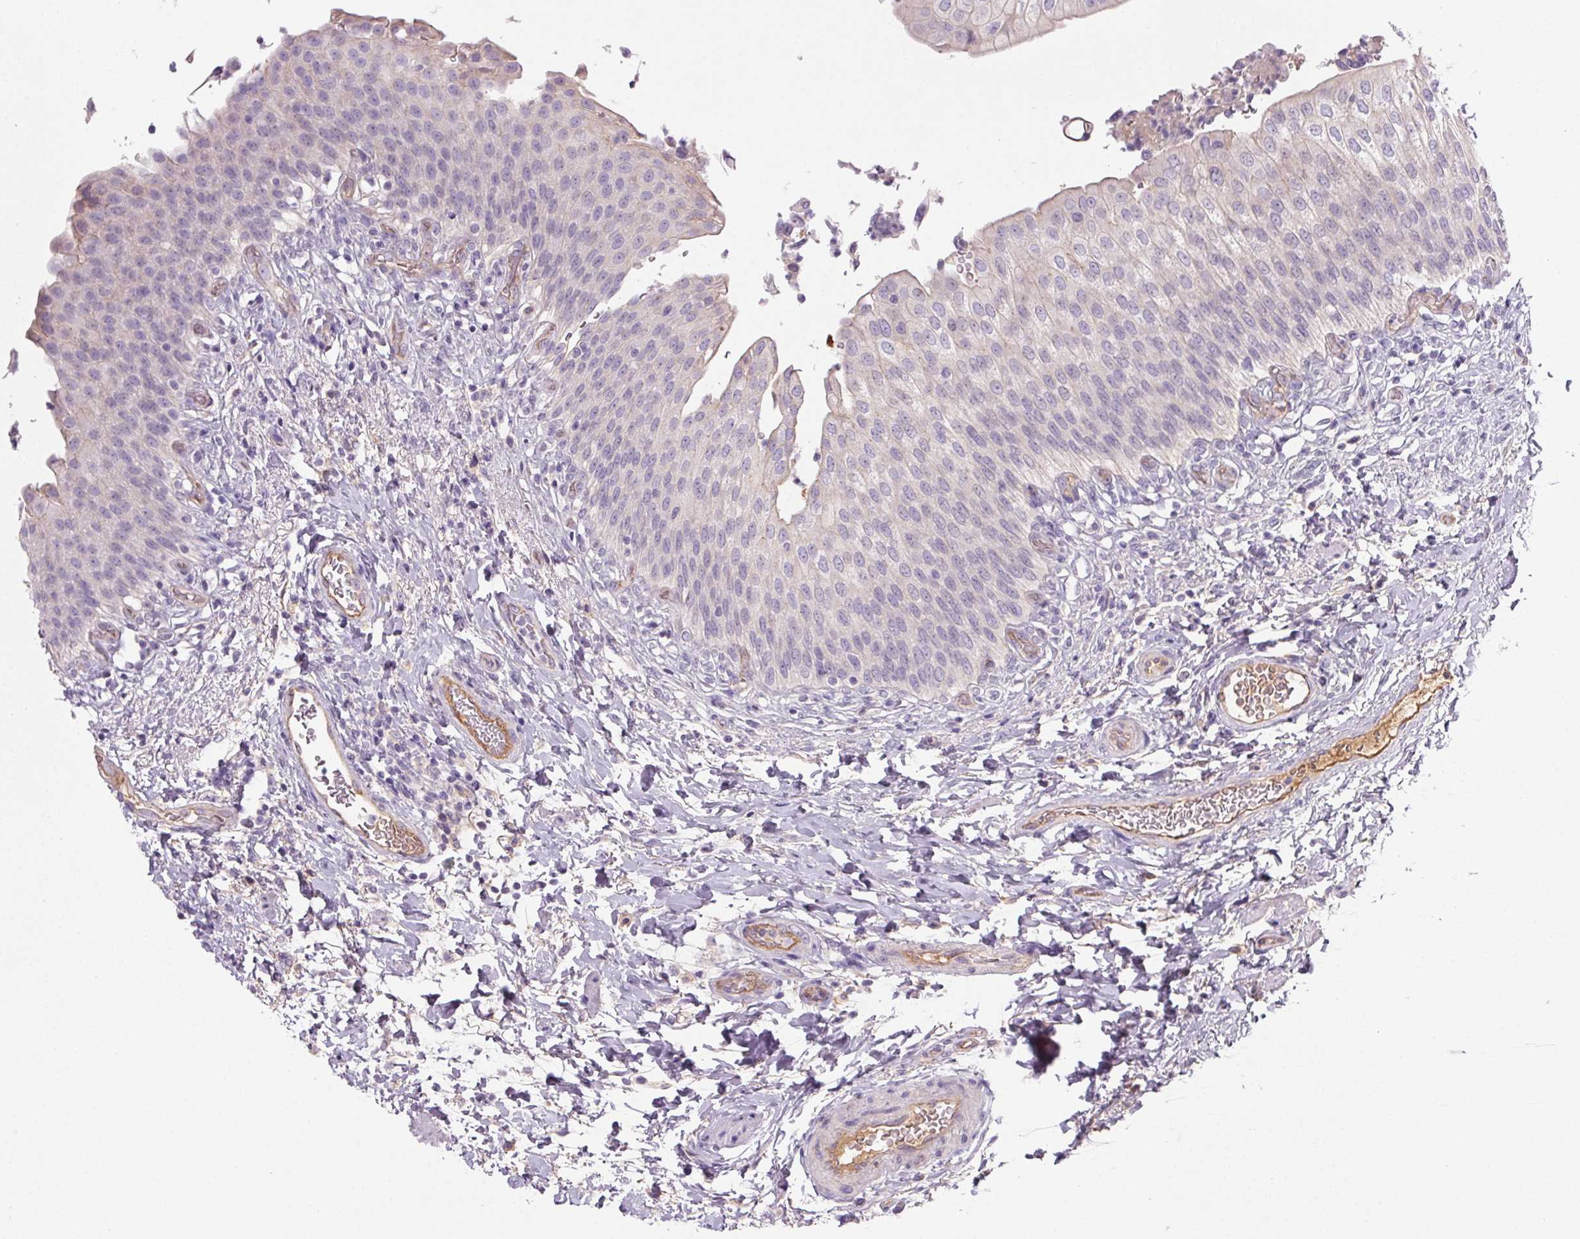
{"staining": {"intensity": "negative", "quantity": "none", "location": "none"}, "tissue": "urinary bladder", "cell_type": "Urothelial cells", "image_type": "normal", "snomed": [{"axis": "morphology", "description": "Normal tissue, NOS"}, {"axis": "topography", "description": "Urinary bladder"}, {"axis": "topography", "description": "Peripheral nerve tissue"}], "caption": "Human urinary bladder stained for a protein using immunohistochemistry displays no expression in urothelial cells.", "gene": "APOC4", "patient": {"sex": "female", "age": 60}}